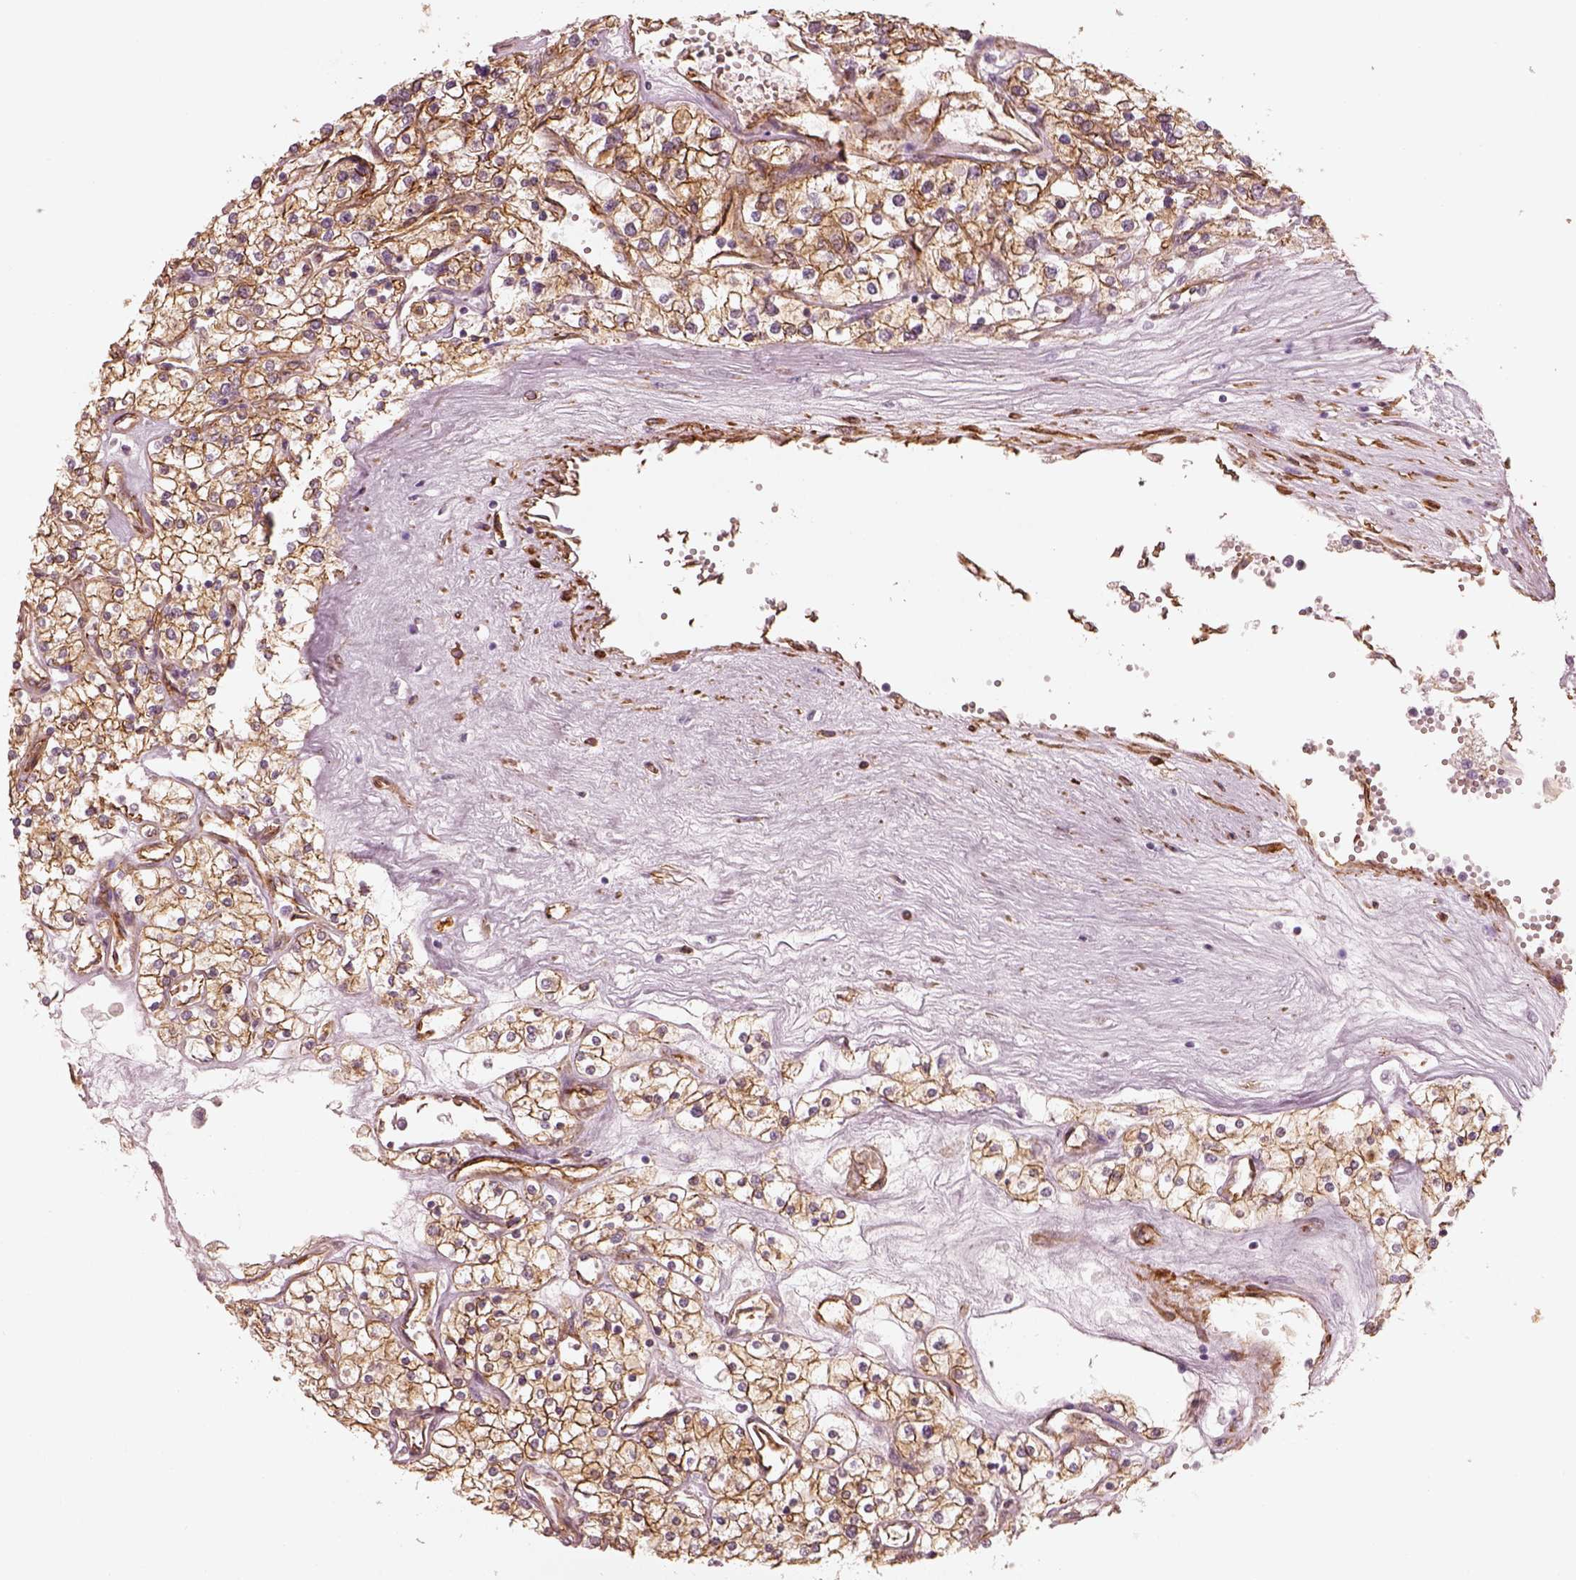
{"staining": {"intensity": "strong", "quantity": ">75%", "location": "cytoplasmic/membranous"}, "tissue": "renal cancer", "cell_type": "Tumor cells", "image_type": "cancer", "snomed": [{"axis": "morphology", "description": "Adenocarcinoma, NOS"}, {"axis": "topography", "description": "Kidney"}], "caption": "Strong cytoplasmic/membranous protein positivity is seen in about >75% of tumor cells in renal cancer.", "gene": "CRYM", "patient": {"sex": "male", "age": 80}}